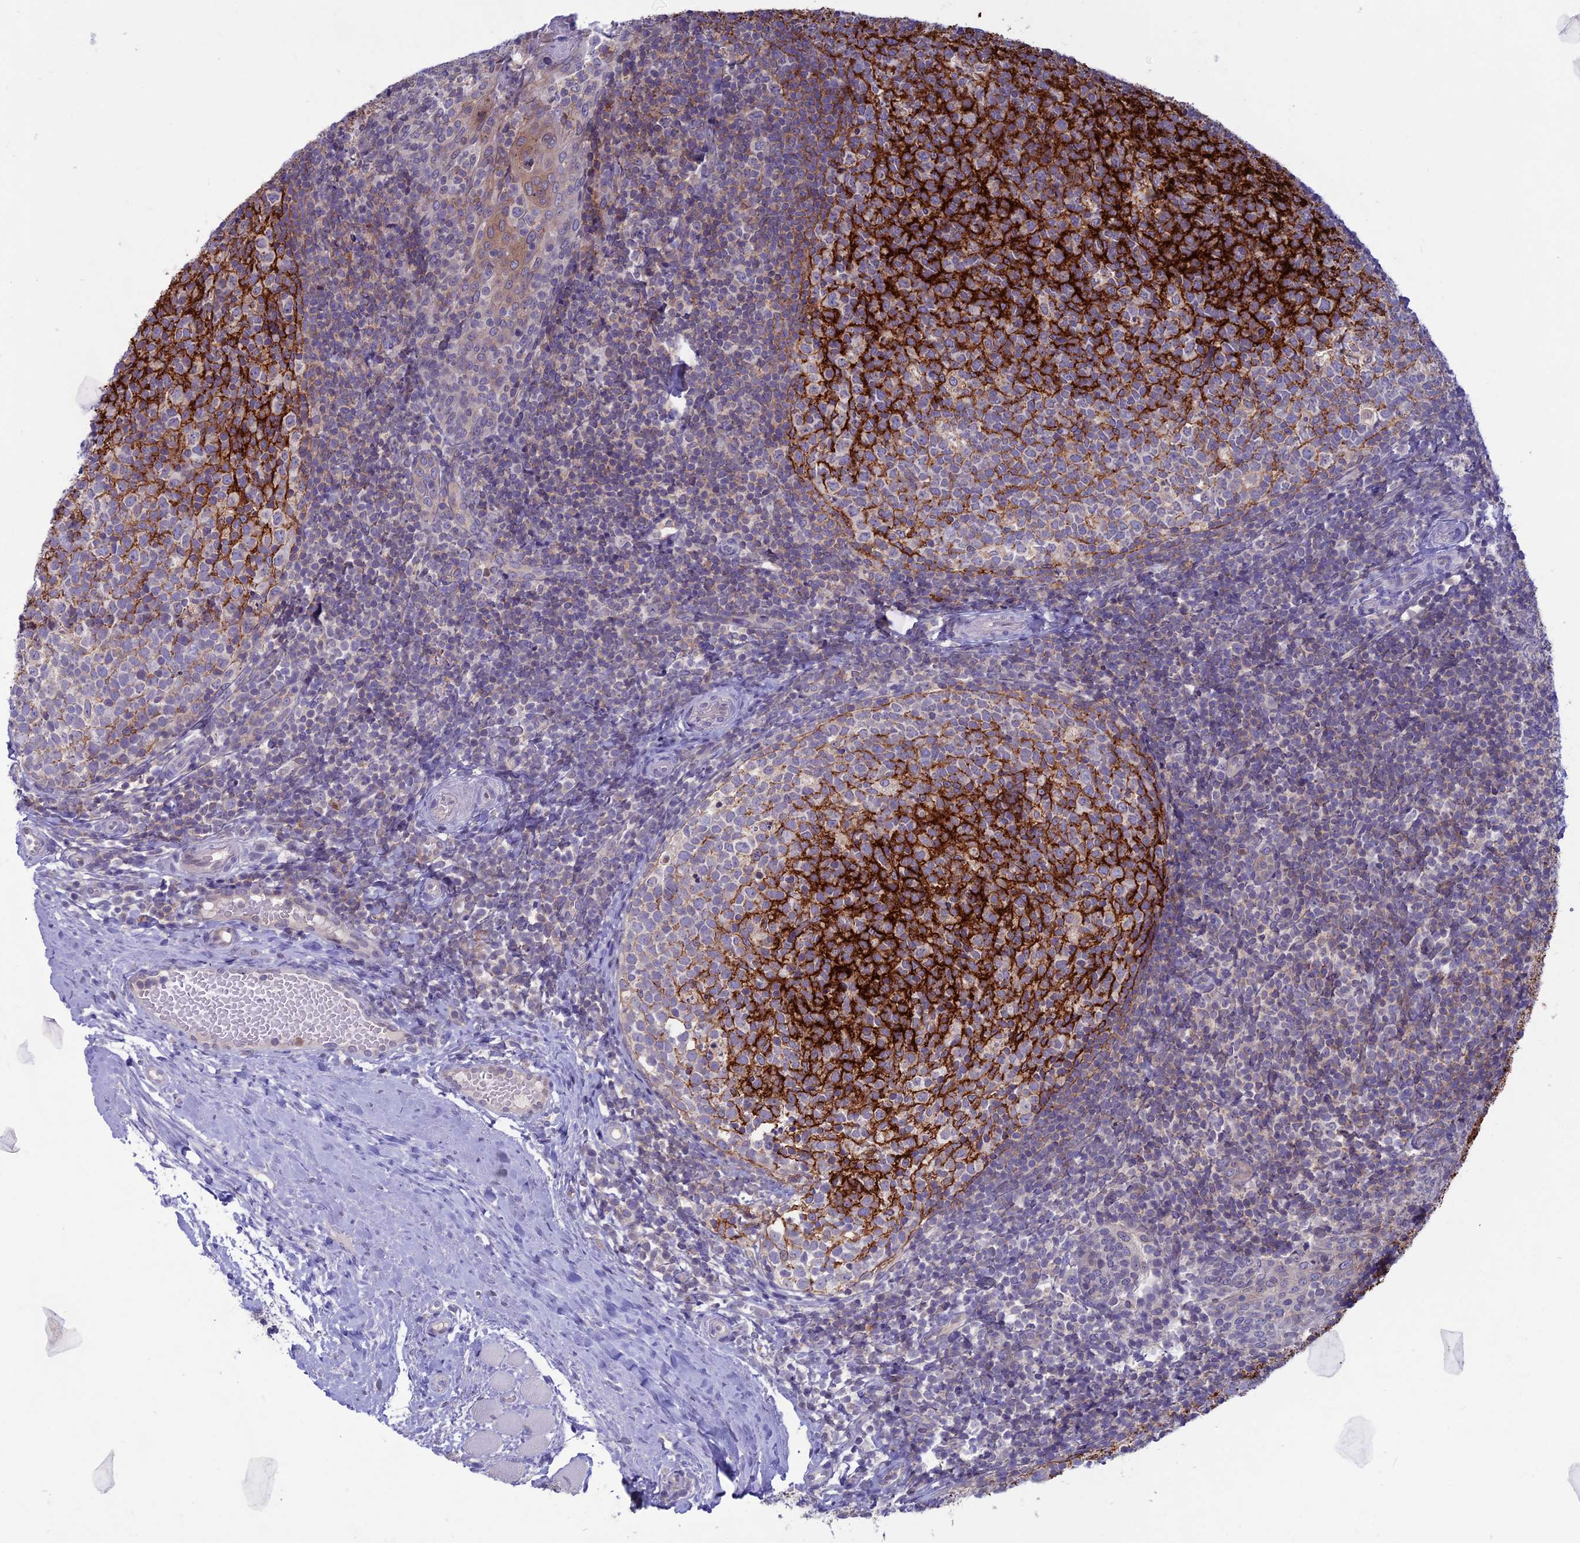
{"staining": {"intensity": "moderate", "quantity": "25%-75%", "location": "cytoplasmic/membranous"}, "tissue": "tonsil", "cell_type": "Germinal center cells", "image_type": "normal", "snomed": [{"axis": "morphology", "description": "Normal tissue, NOS"}, {"axis": "topography", "description": "Tonsil"}], "caption": "Moderate cytoplasmic/membranous protein positivity is identified in about 25%-75% of germinal center cells in tonsil. (DAB (3,3'-diaminobenzidine) = brown stain, brightfield microscopy at high magnification).", "gene": "WDR46", "patient": {"sex": "female", "age": 19}}